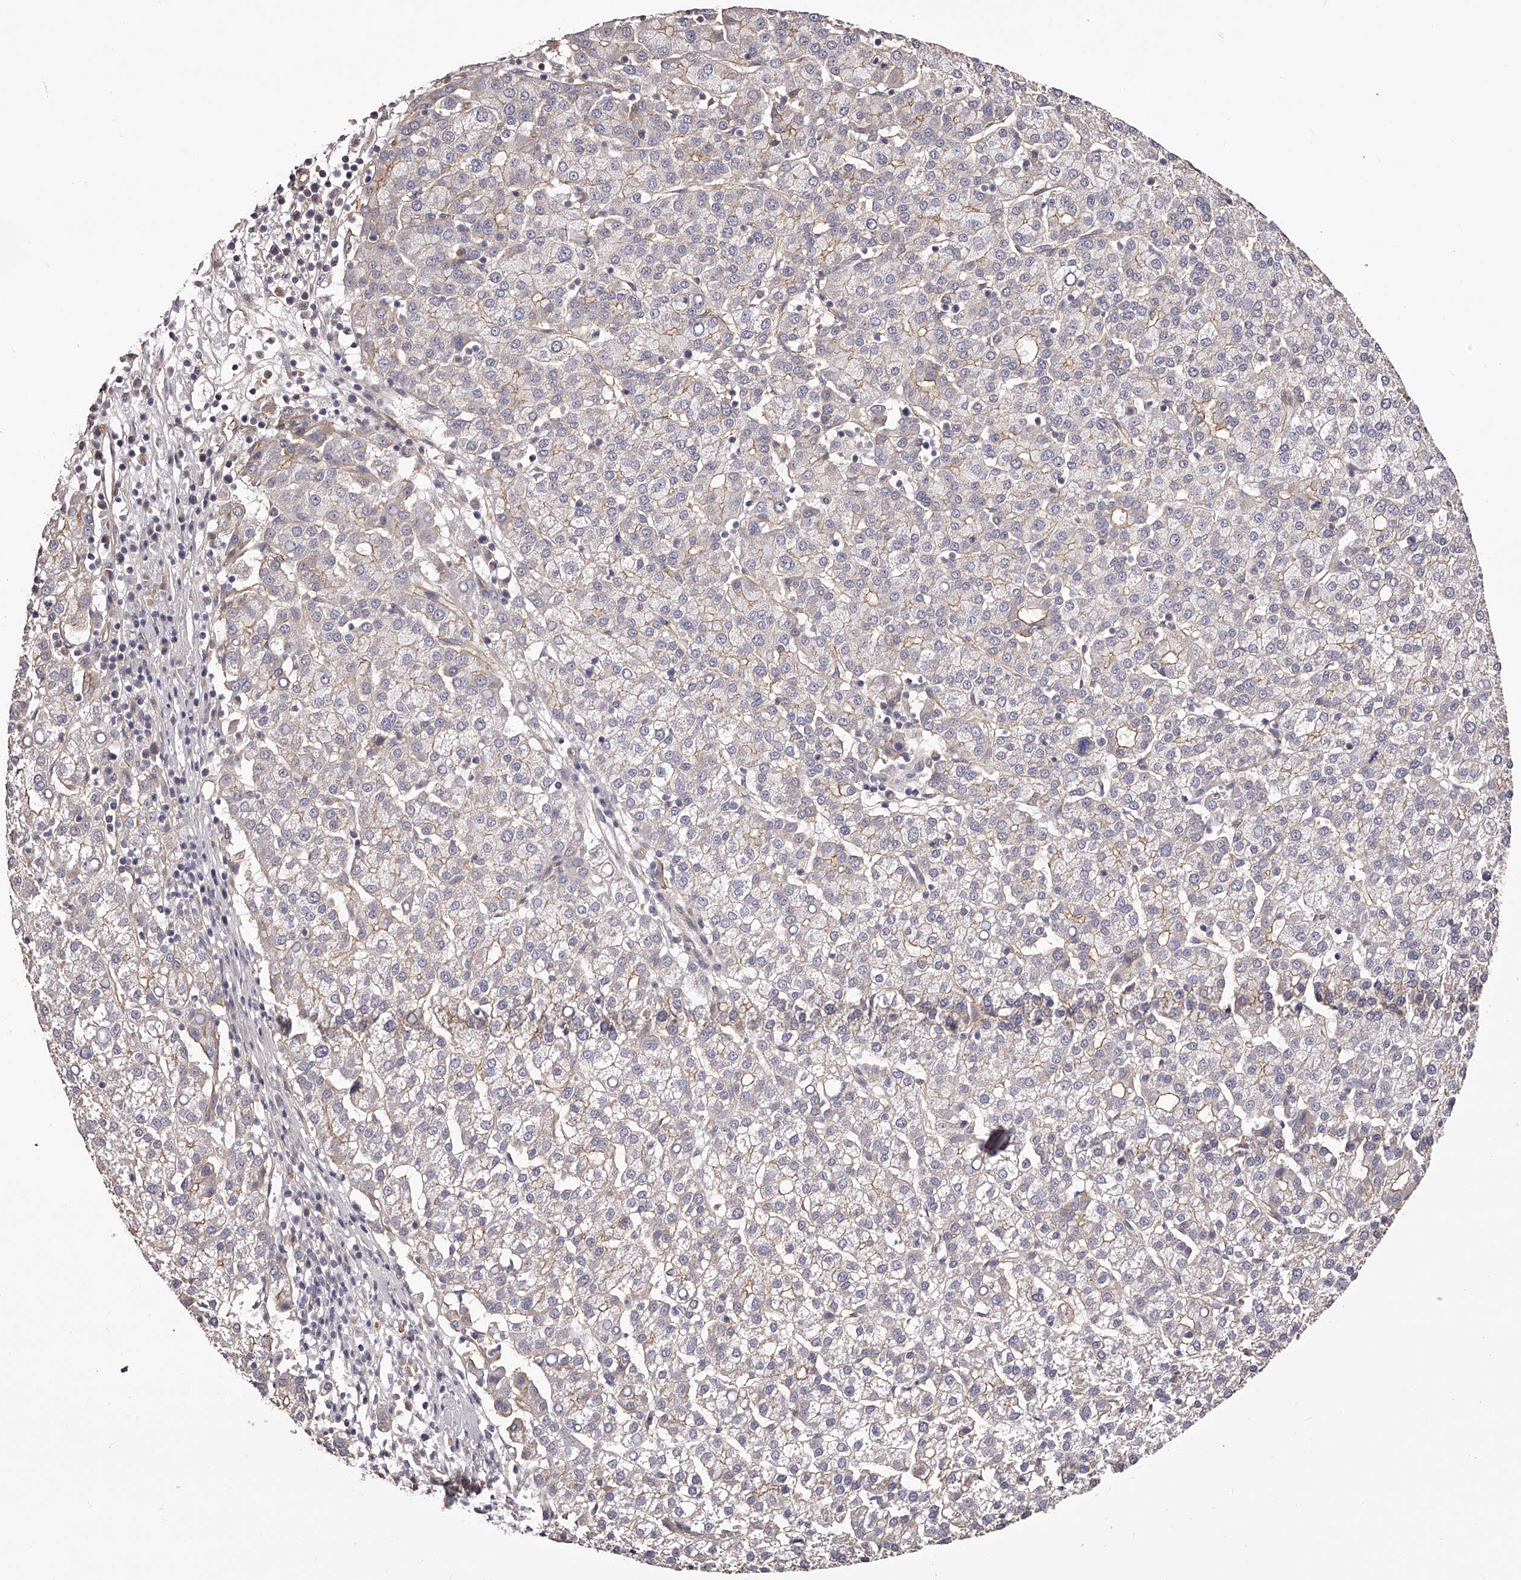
{"staining": {"intensity": "weak", "quantity": "<25%", "location": "cytoplasmic/membranous"}, "tissue": "liver cancer", "cell_type": "Tumor cells", "image_type": "cancer", "snomed": [{"axis": "morphology", "description": "Carcinoma, Hepatocellular, NOS"}, {"axis": "topography", "description": "Liver"}], "caption": "Liver hepatocellular carcinoma was stained to show a protein in brown. There is no significant expression in tumor cells.", "gene": "LTV1", "patient": {"sex": "female", "age": 58}}